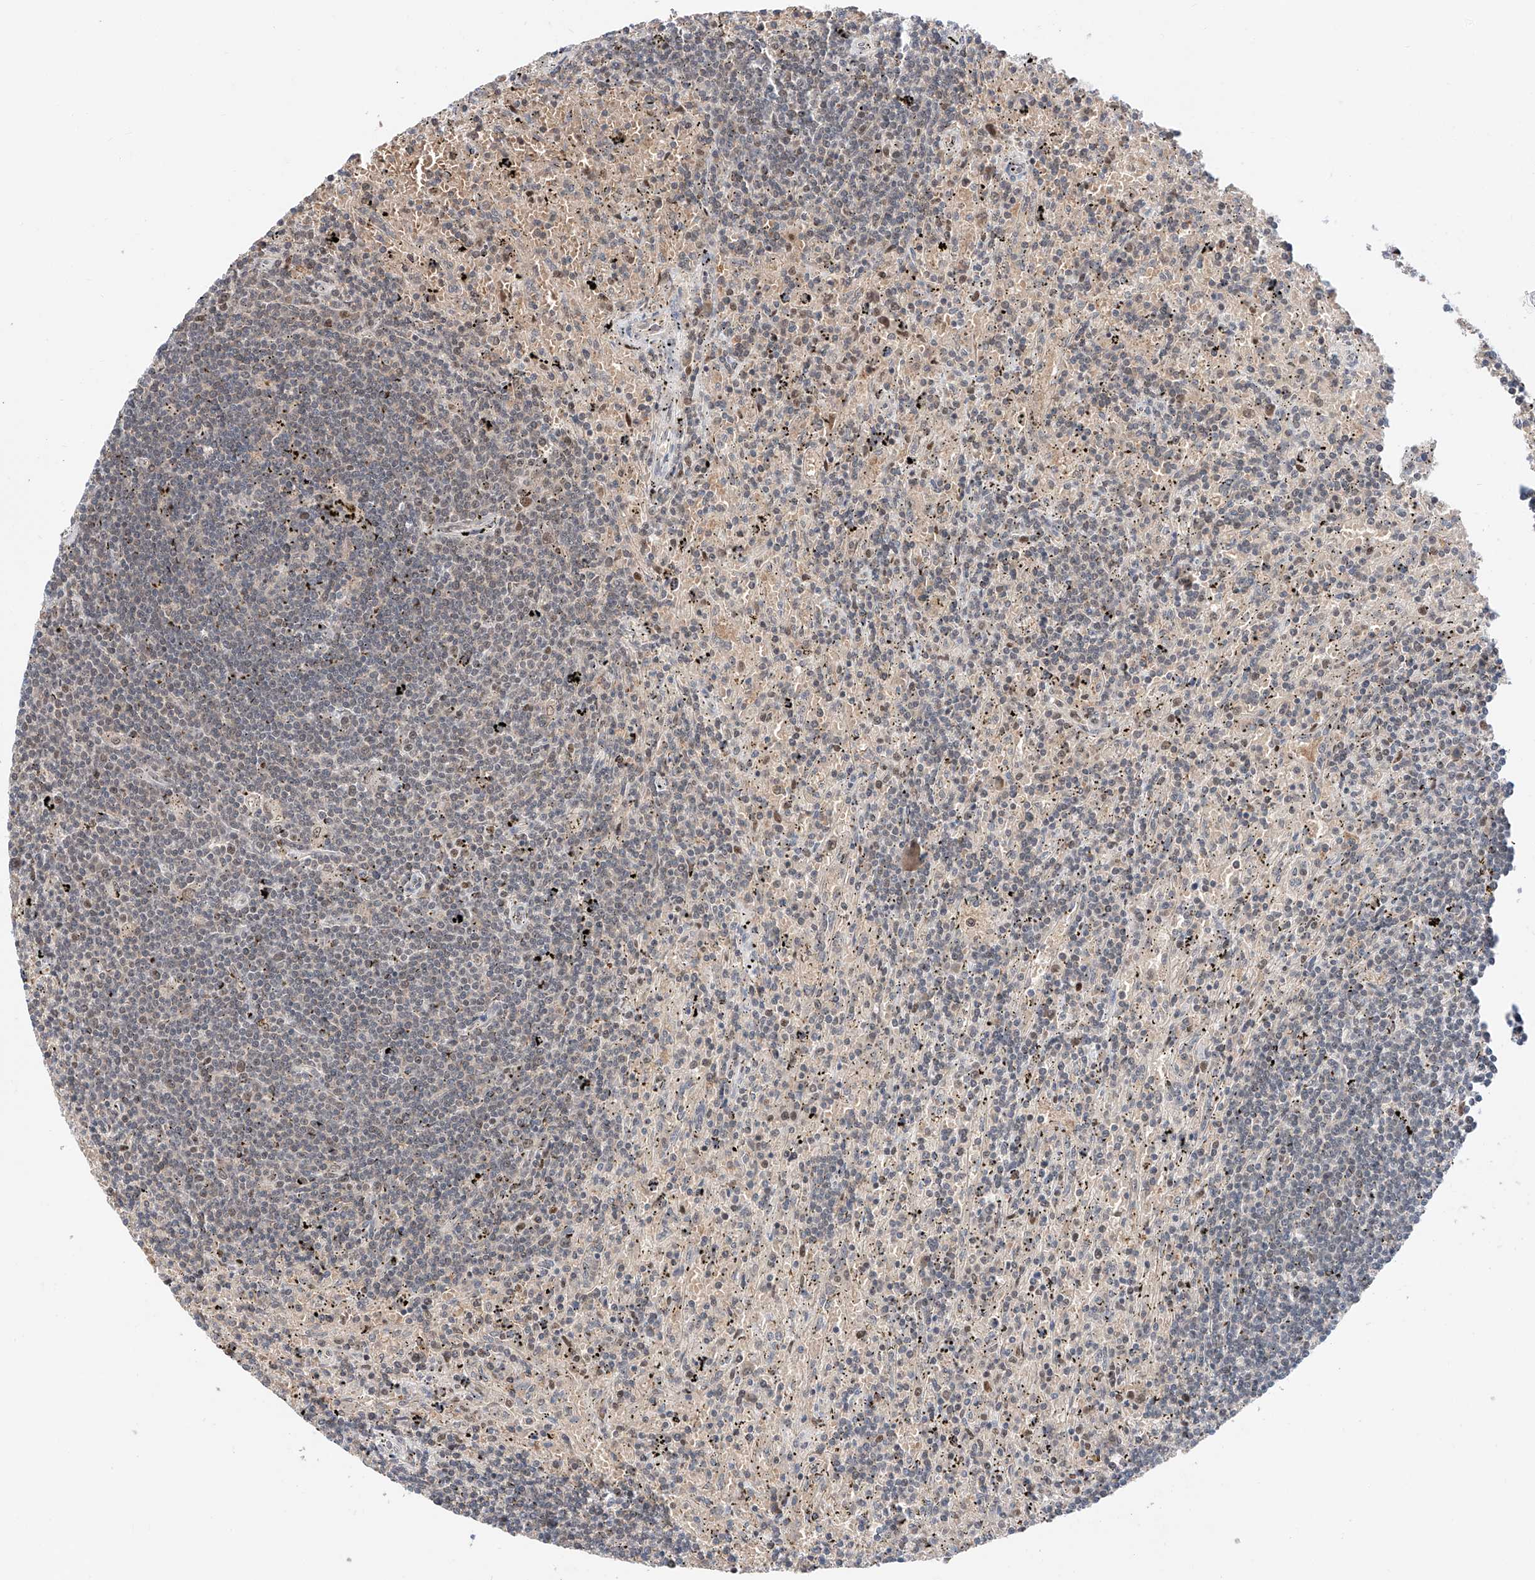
{"staining": {"intensity": "negative", "quantity": "none", "location": "none"}, "tissue": "lymphoma", "cell_type": "Tumor cells", "image_type": "cancer", "snomed": [{"axis": "morphology", "description": "Malignant lymphoma, non-Hodgkin's type, Low grade"}, {"axis": "topography", "description": "Spleen"}], "caption": "This is an IHC photomicrograph of human lymphoma. There is no expression in tumor cells.", "gene": "SNRNP200", "patient": {"sex": "male", "age": 76}}